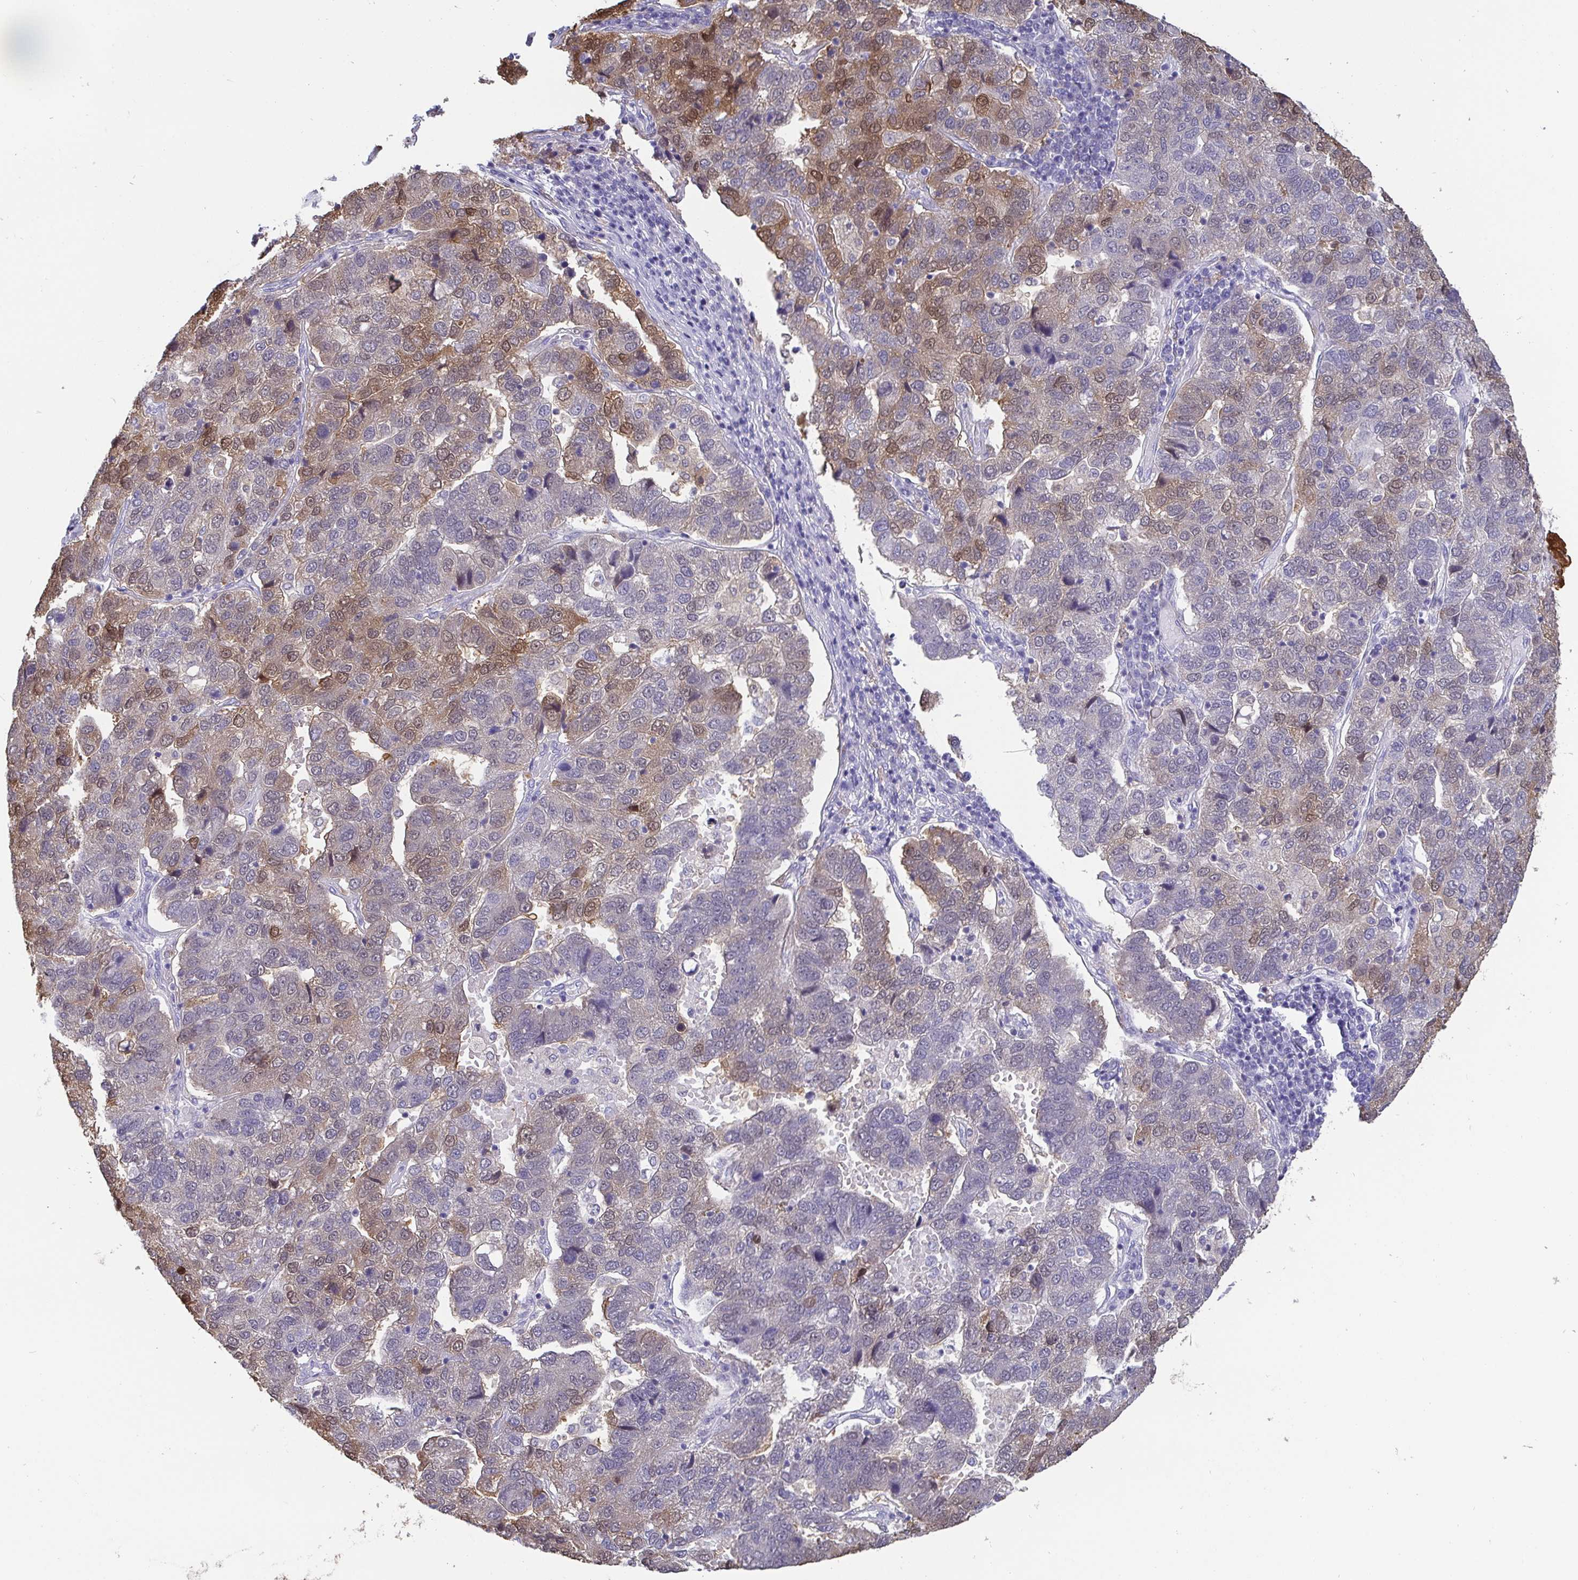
{"staining": {"intensity": "moderate", "quantity": "<25%", "location": "cytoplasmic/membranous,nuclear"}, "tissue": "pancreatic cancer", "cell_type": "Tumor cells", "image_type": "cancer", "snomed": [{"axis": "morphology", "description": "Adenocarcinoma, NOS"}, {"axis": "topography", "description": "Pancreas"}], "caption": "IHC (DAB) staining of human pancreatic cancer (adenocarcinoma) exhibits moderate cytoplasmic/membranous and nuclear protein positivity in about <25% of tumor cells. The staining is performed using DAB brown chromogen to label protein expression. The nuclei are counter-stained blue using hematoxylin.", "gene": "IDH1", "patient": {"sex": "female", "age": 61}}